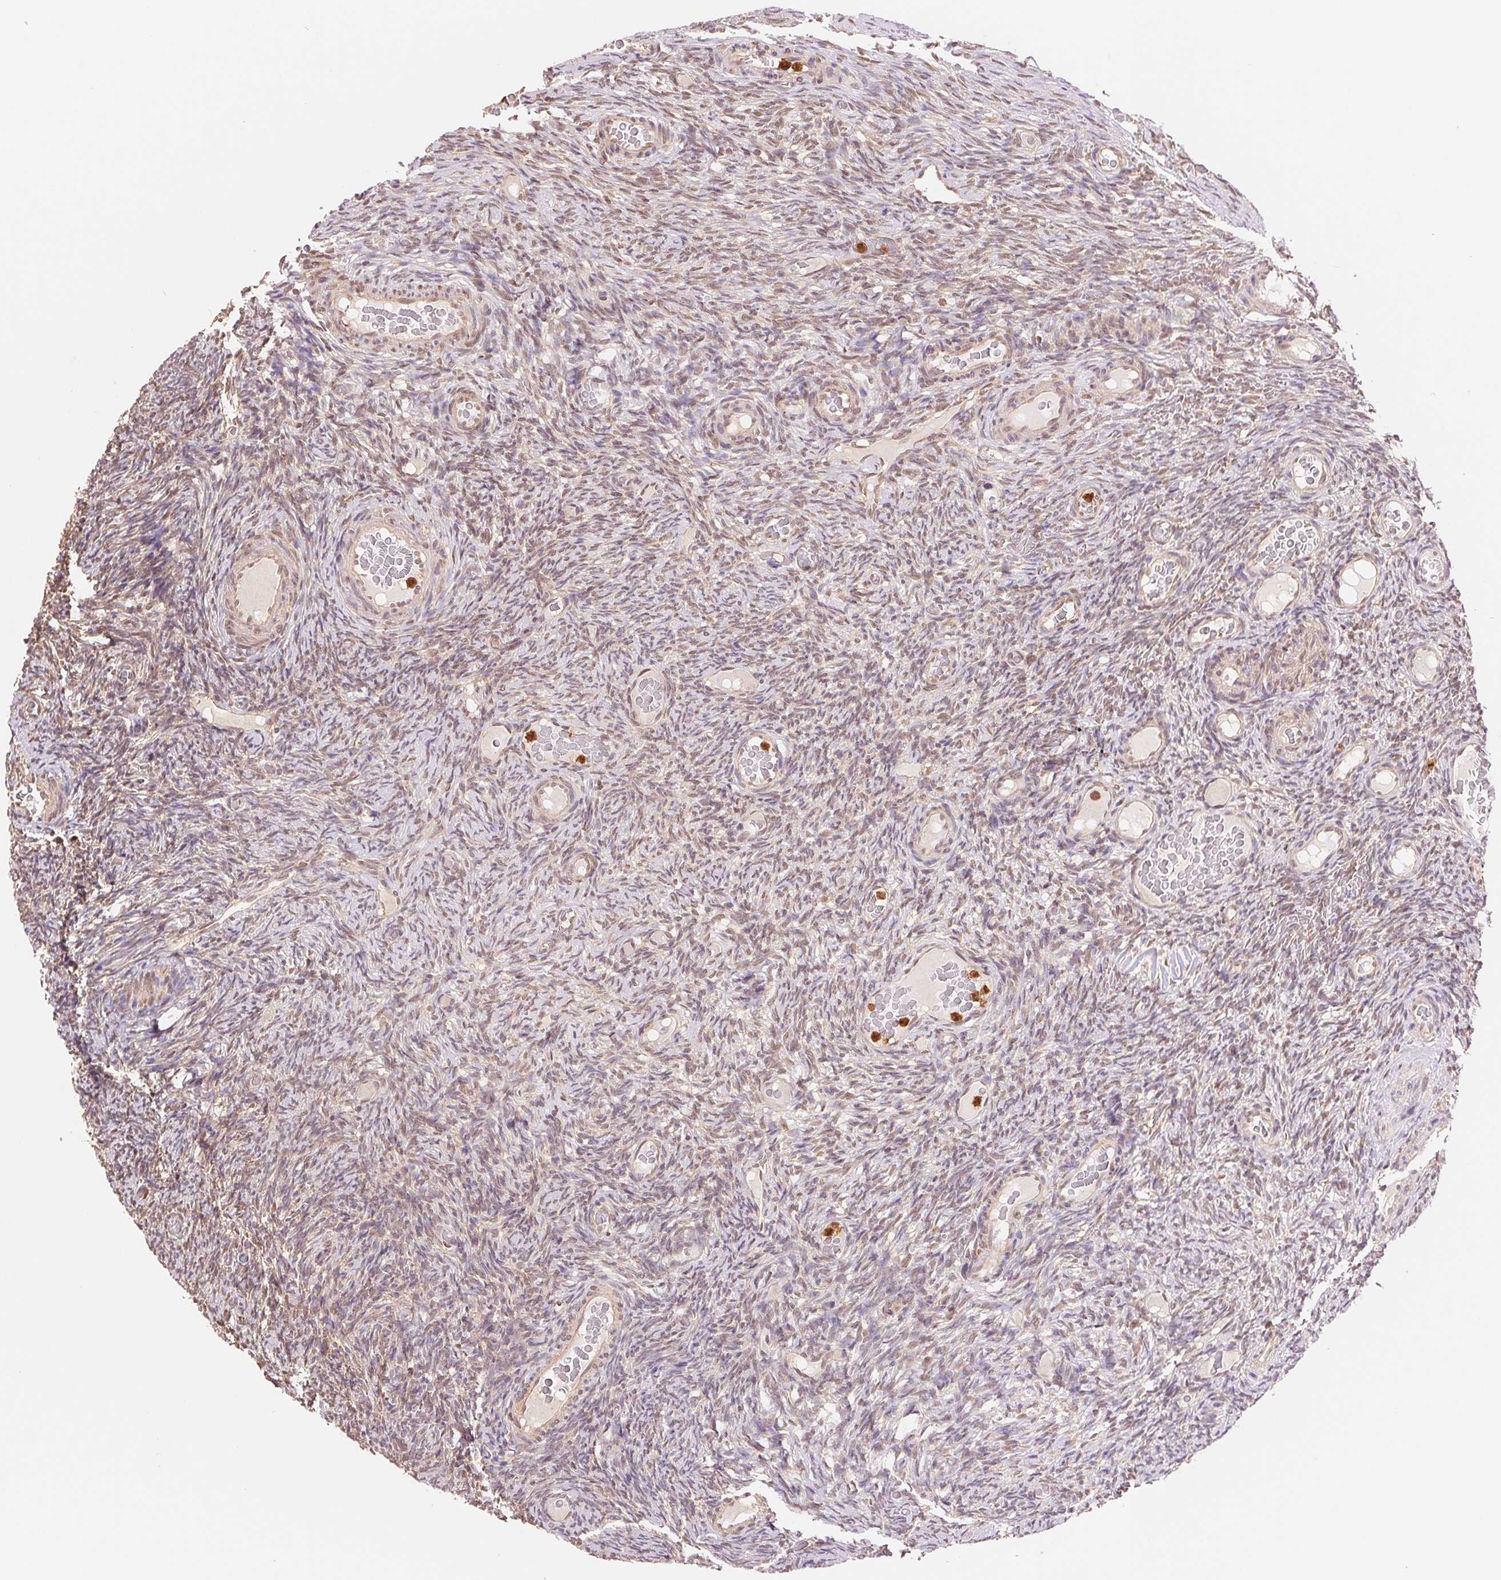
{"staining": {"intensity": "moderate", "quantity": ">75%", "location": "cytoplasmic/membranous"}, "tissue": "ovary", "cell_type": "Follicle cells", "image_type": "normal", "snomed": [{"axis": "morphology", "description": "Normal tissue, NOS"}, {"axis": "topography", "description": "Ovary"}], "caption": "Unremarkable ovary exhibits moderate cytoplasmic/membranous positivity in about >75% of follicle cells (DAB (3,3'-diaminobenzidine) IHC with brightfield microscopy, high magnification)..", "gene": "CDC123", "patient": {"sex": "female", "age": 34}}